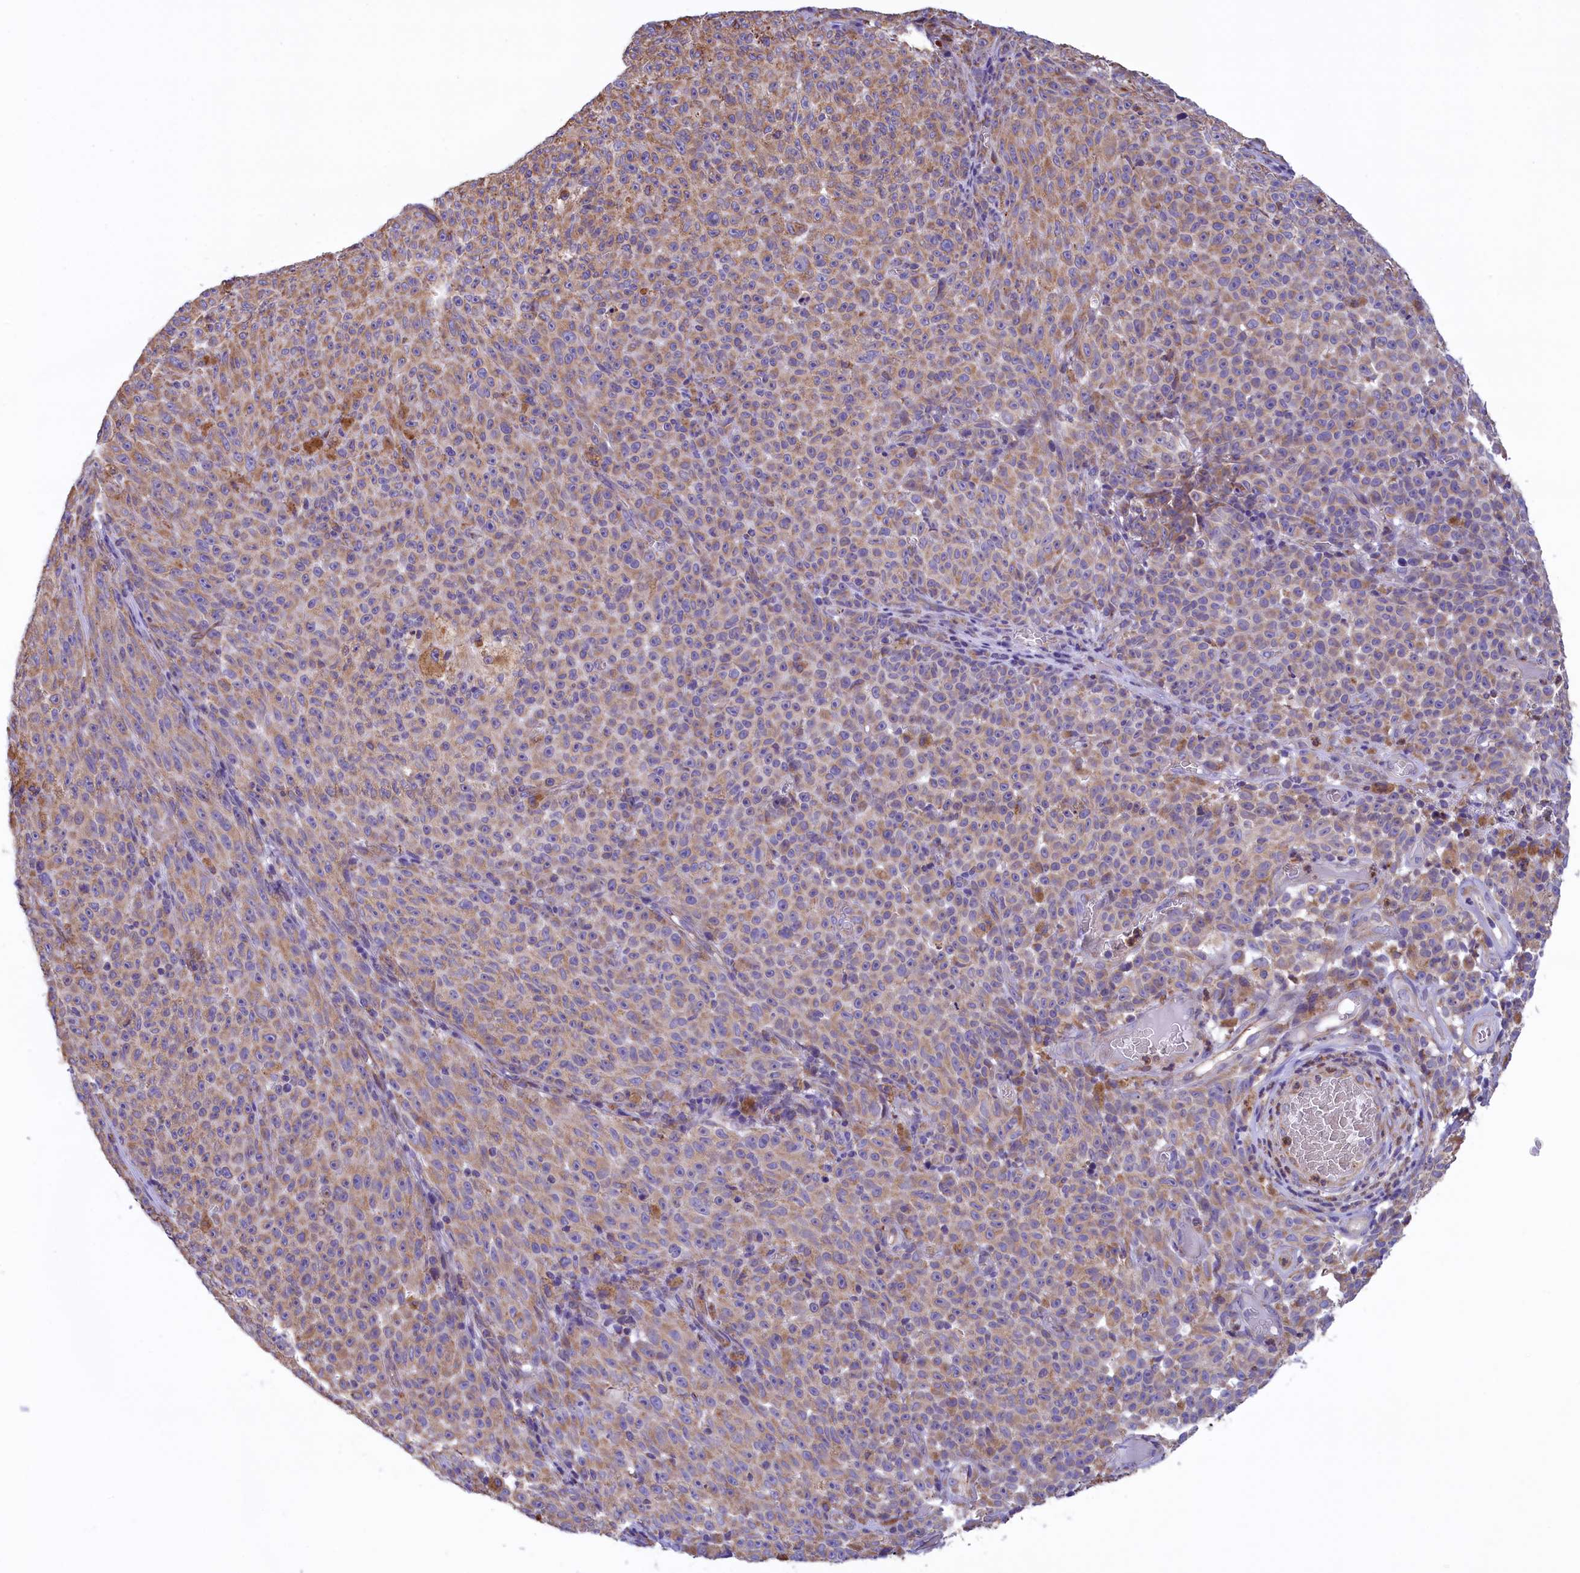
{"staining": {"intensity": "moderate", "quantity": ">75%", "location": "cytoplasmic/membranous"}, "tissue": "melanoma", "cell_type": "Tumor cells", "image_type": "cancer", "snomed": [{"axis": "morphology", "description": "Malignant melanoma, NOS"}, {"axis": "topography", "description": "Skin"}], "caption": "DAB immunohistochemical staining of melanoma demonstrates moderate cytoplasmic/membranous protein staining in about >75% of tumor cells.", "gene": "GATB", "patient": {"sex": "female", "age": 82}}